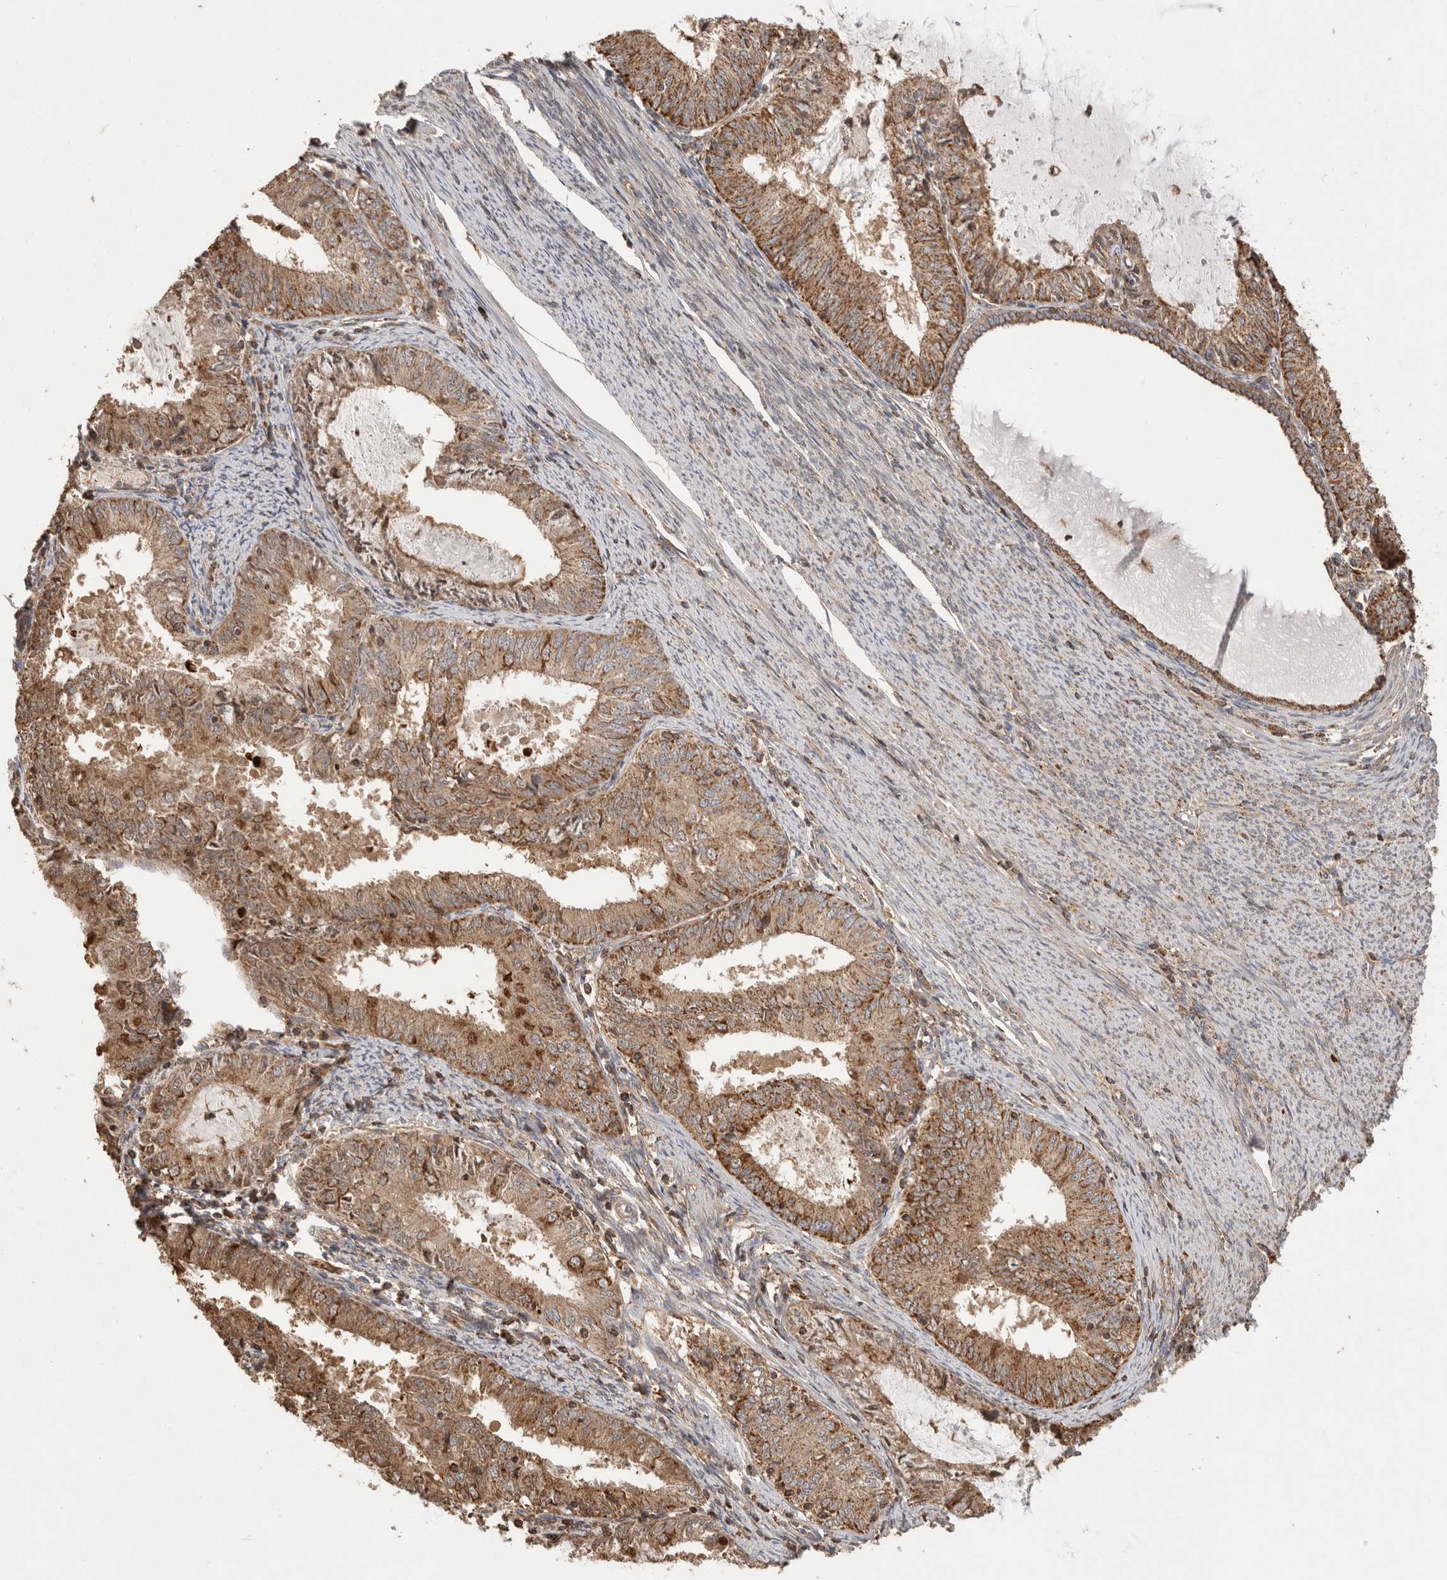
{"staining": {"intensity": "moderate", "quantity": ">75%", "location": "cytoplasmic/membranous"}, "tissue": "endometrial cancer", "cell_type": "Tumor cells", "image_type": "cancer", "snomed": [{"axis": "morphology", "description": "Adenocarcinoma, NOS"}, {"axis": "topography", "description": "Endometrium"}], "caption": "Endometrial cancer (adenocarcinoma) stained with immunohistochemistry (IHC) shows moderate cytoplasmic/membranous positivity in approximately >75% of tumor cells.", "gene": "IMMP2L", "patient": {"sex": "female", "age": 57}}